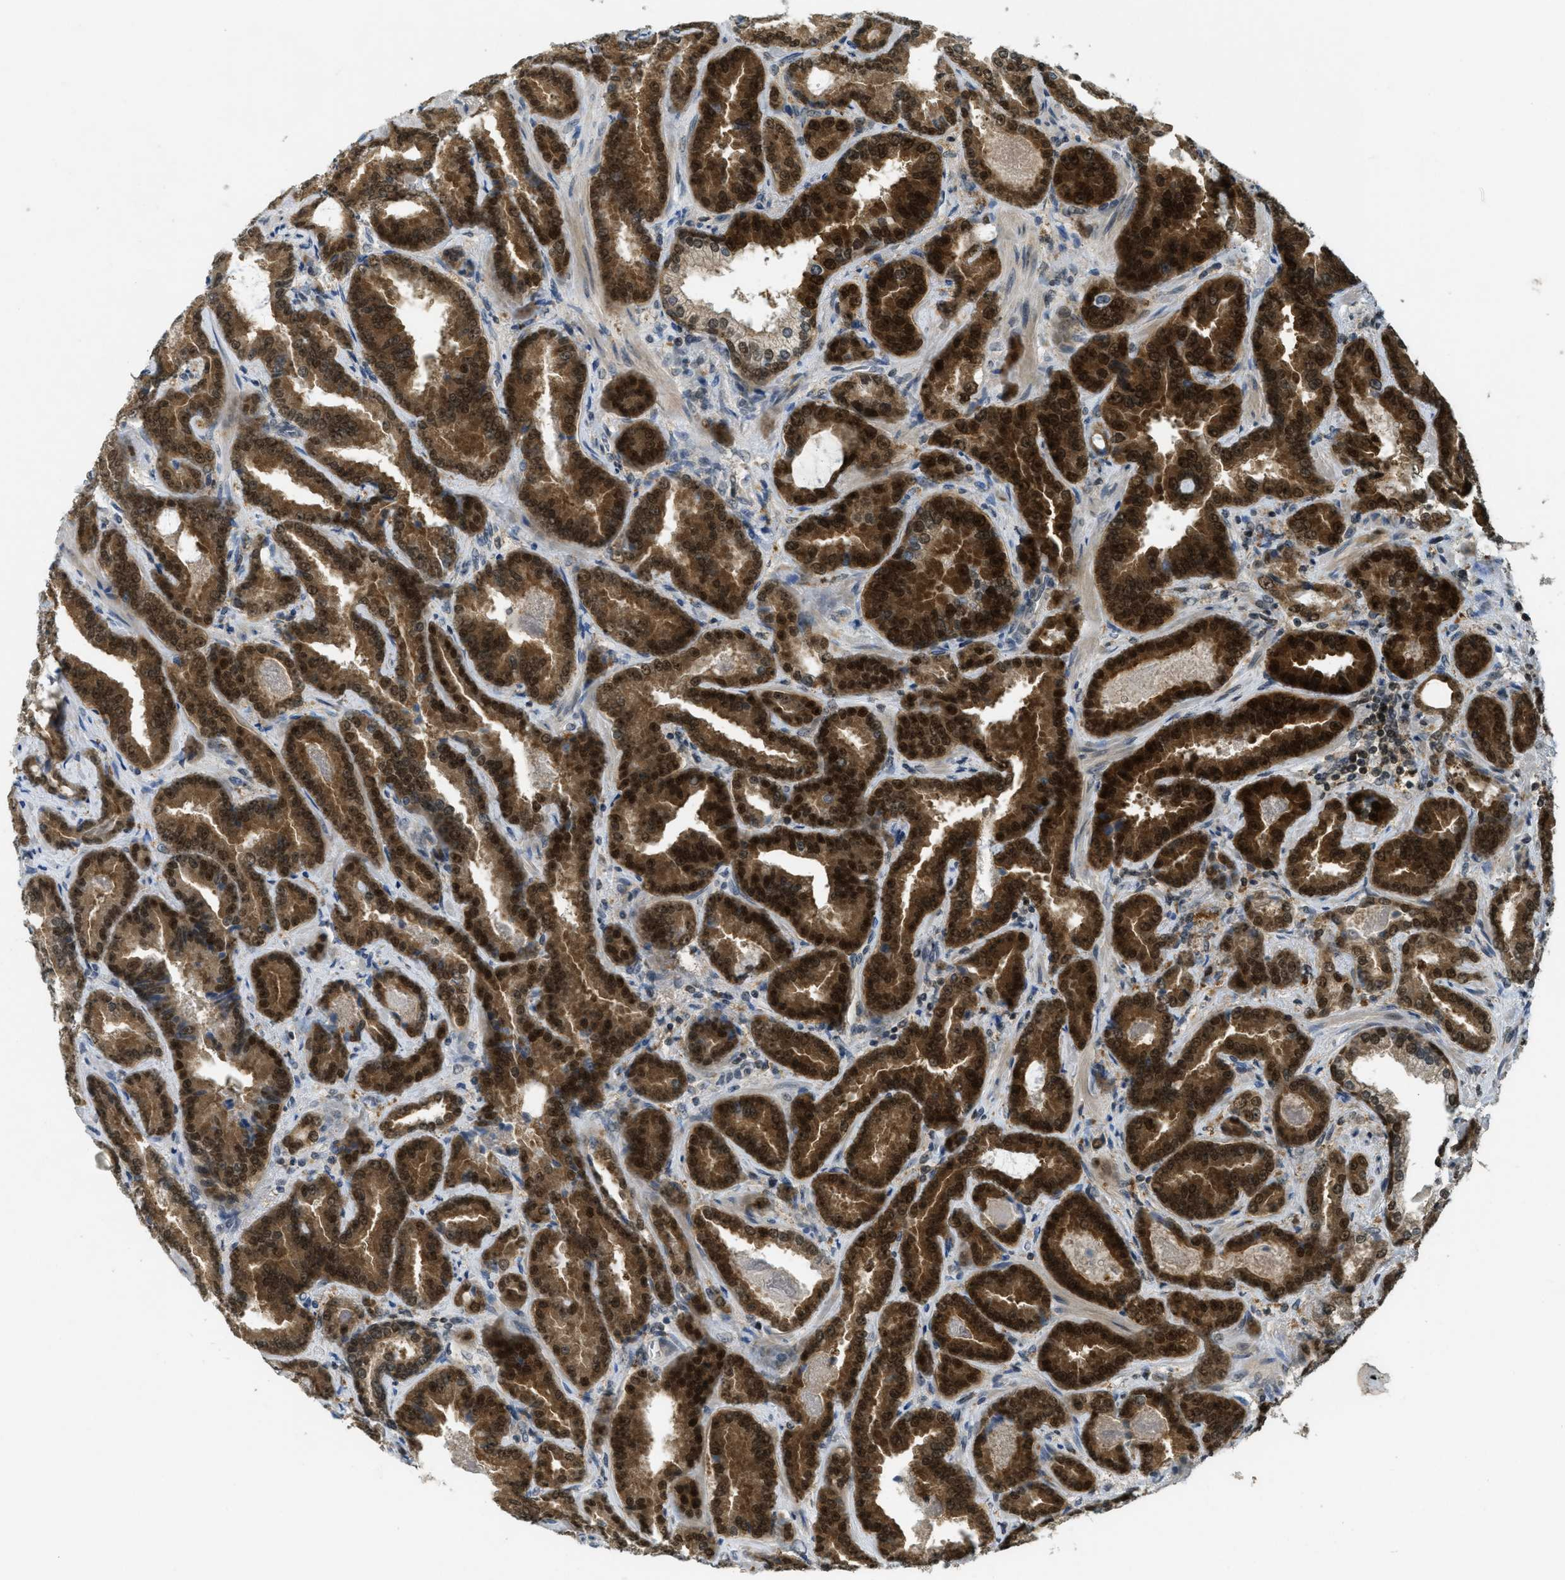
{"staining": {"intensity": "strong", "quantity": ">75%", "location": "cytoplasmic/membranous,nuclear"}, "tissue": "prostate cancer", "cell_type": "Tumor cells", "image_type": "cancer", "snomed": [{"axis": "morphology", "description": "Adenocarcinoma, Low grade"}, {"axis": "topography", "description": "Prostate"}], "caption": "High-magnification brightfield microscopy of prostate cancer stained with DAB (brown) and counterstained with hematoxylin (blue). tumor cells exhibit strong cytoplasmic/membranous and nuclear staining is present in about>75% of cells.", "gene": "DNAJB1", "patient": {"sex": "male", "age": 60}}